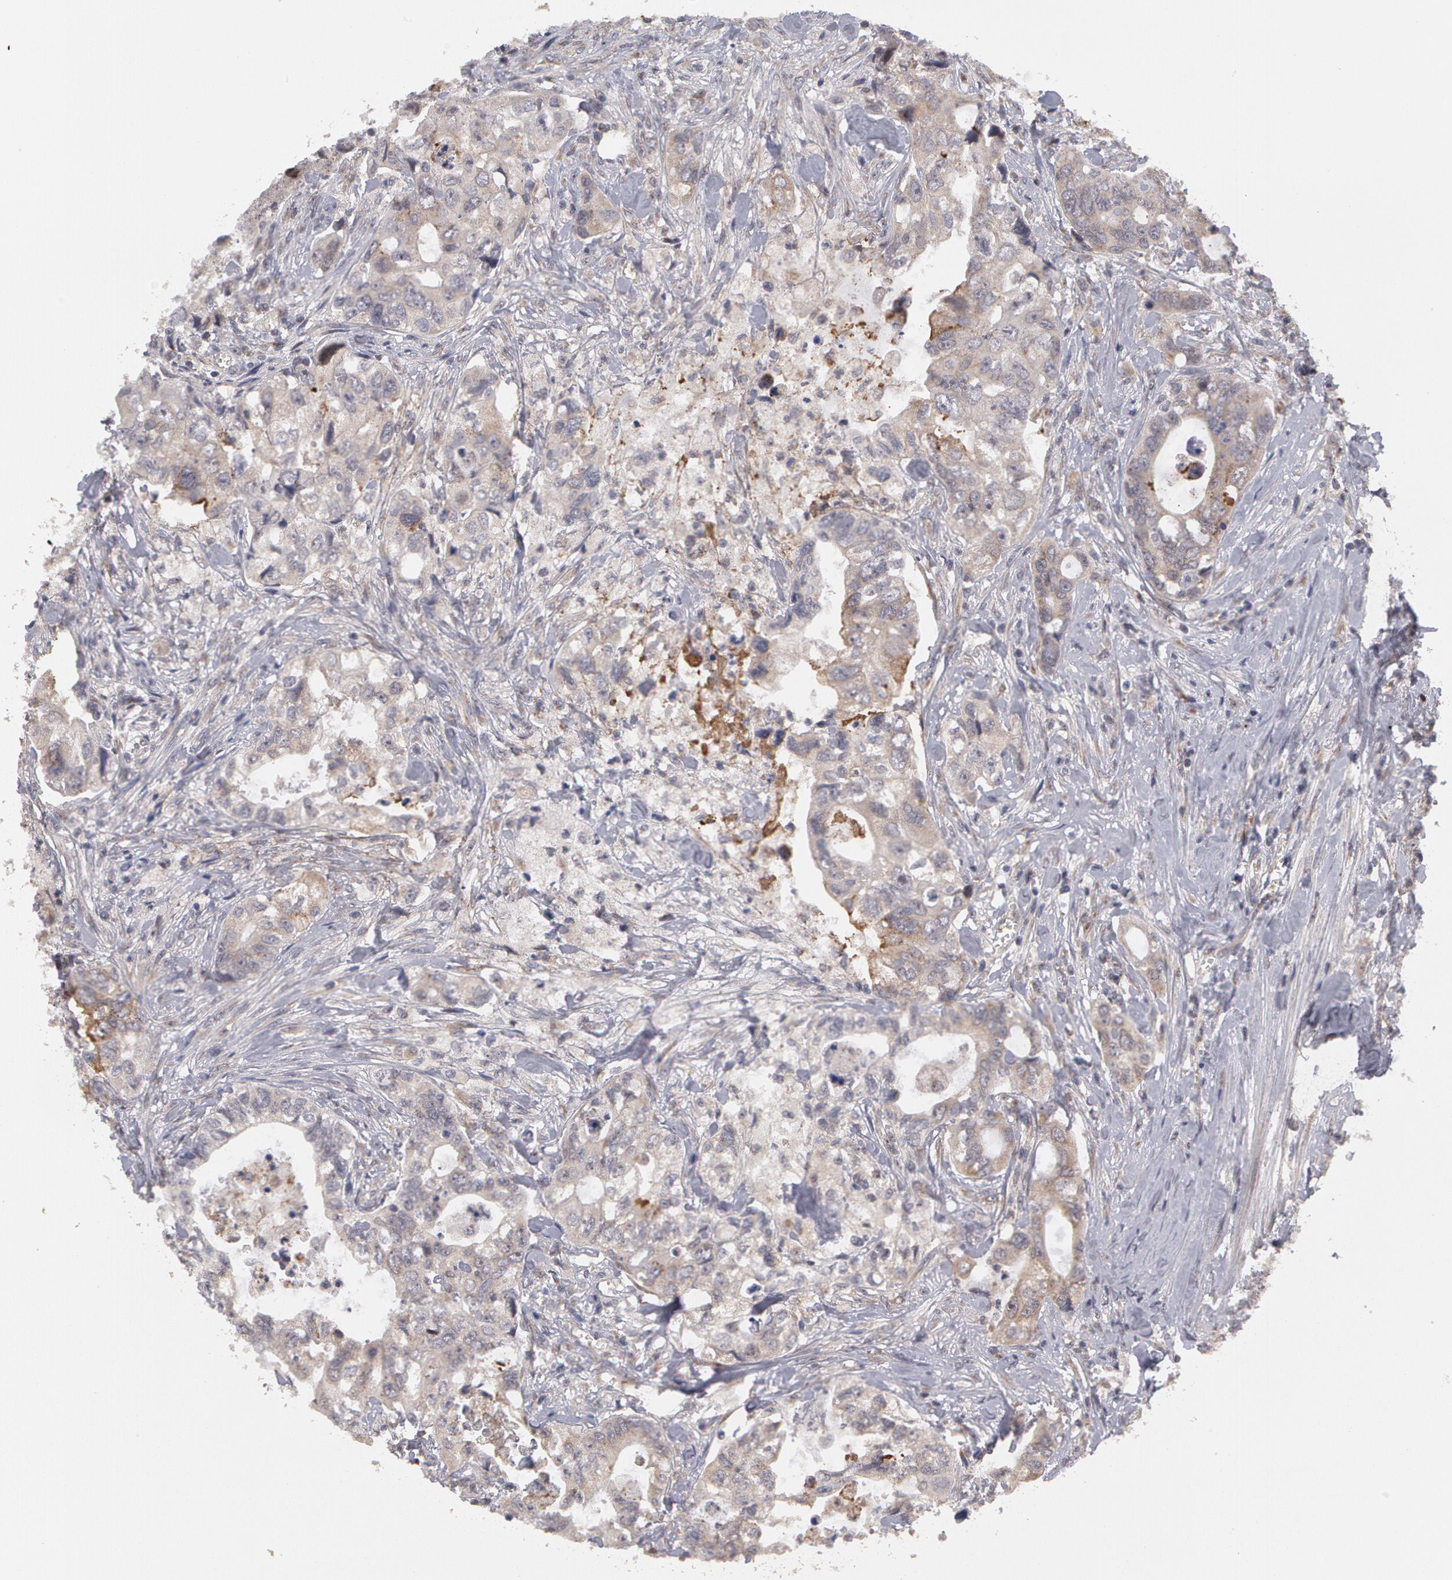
{"staining": {"intensity": "negative", "quantity": "none", "location": "none"}, "tissue": "colorectal cancer", "cell_type": "Tumor cells", "image_type": "cancer", "snomed": [{"axis": "morphology", "description": "Adenocarcinoma, NOS"}, {"axis": "topography", "description": "Rectum"}], "caption": "Tumor cells are negative for protein expression in human colorectal cancer (adenocarcinoma).", "gene": "STX5", "patient": {"sex": "female", "age": 57}}